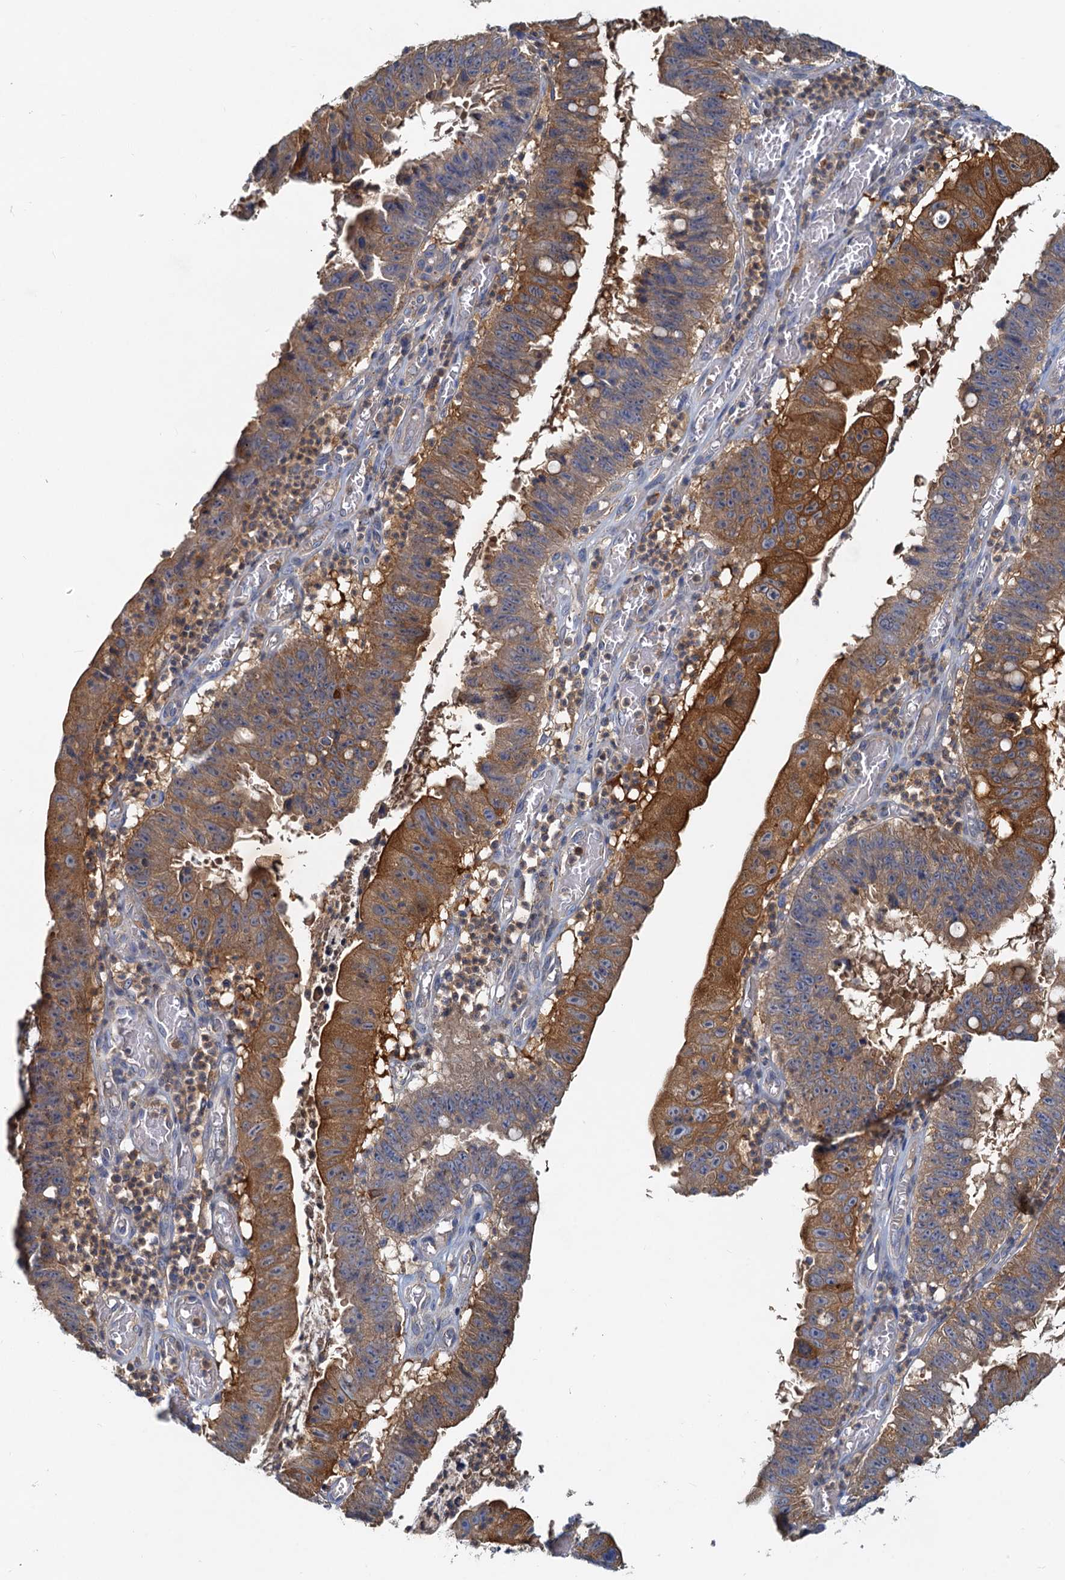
{"staining": {"intensity": "strong", "quantity": "25%-75%", "location": "cytoplasmic/membranous"}, "tissue": "stomach cancer", "cell_type": "Tumor cells", "image_type": "cancer", "snomed": [{"axis": "morphology", "description": "Adenocarcinoma, NOS"}, {"axis": "topography", "description": "Stomach"}], "caption": "A histopathology image showing strong cytoplasmic/membranous staining in approximately 25%-75% of tumor cells in adenocarcinoma (stomach), as visualized by brown immunohistochemical staining.", "gene": "TOLLIP", "patient": {"sex": "male", "age": 59}}